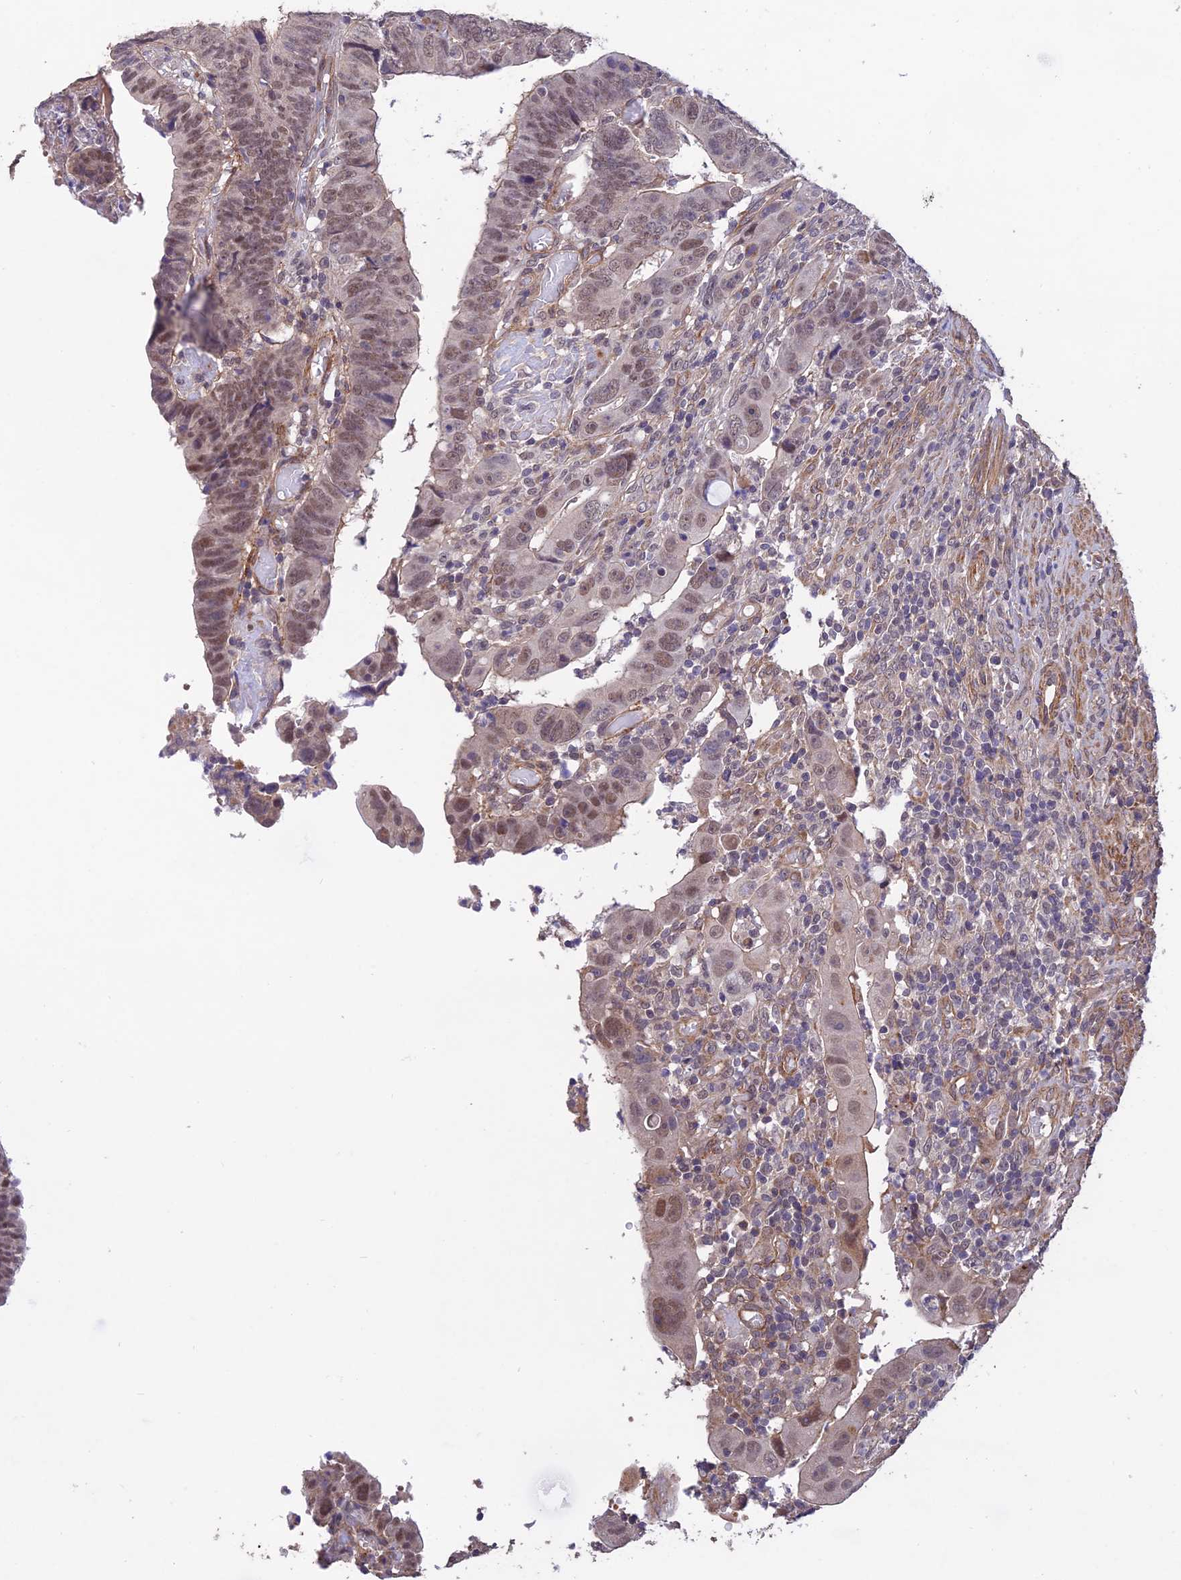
{"staining": {"intensity": "weak", "quantity": "25%-75%", "location": "nuclear"}, "tissue": "colorectal cancer", "cell_type": "Tumor cells", "image_type": "cancer", "snomed": [{"axis": "morphology", "description": "Normal tissue, NOS"}, {"axis": "morphology", "description": "Adenocarcinoma, NOS"}, {"axis": "topography", "description": "Rectum"}], "caption": "Immunohistochemical staining of adenocarcinoma (colorectal) displays low levels of weak nuclear protein positivity in approximately 25%-75% of tumor cells.", "gene": "PAGR1", "patient": {"sex": "female", "age": 65}}